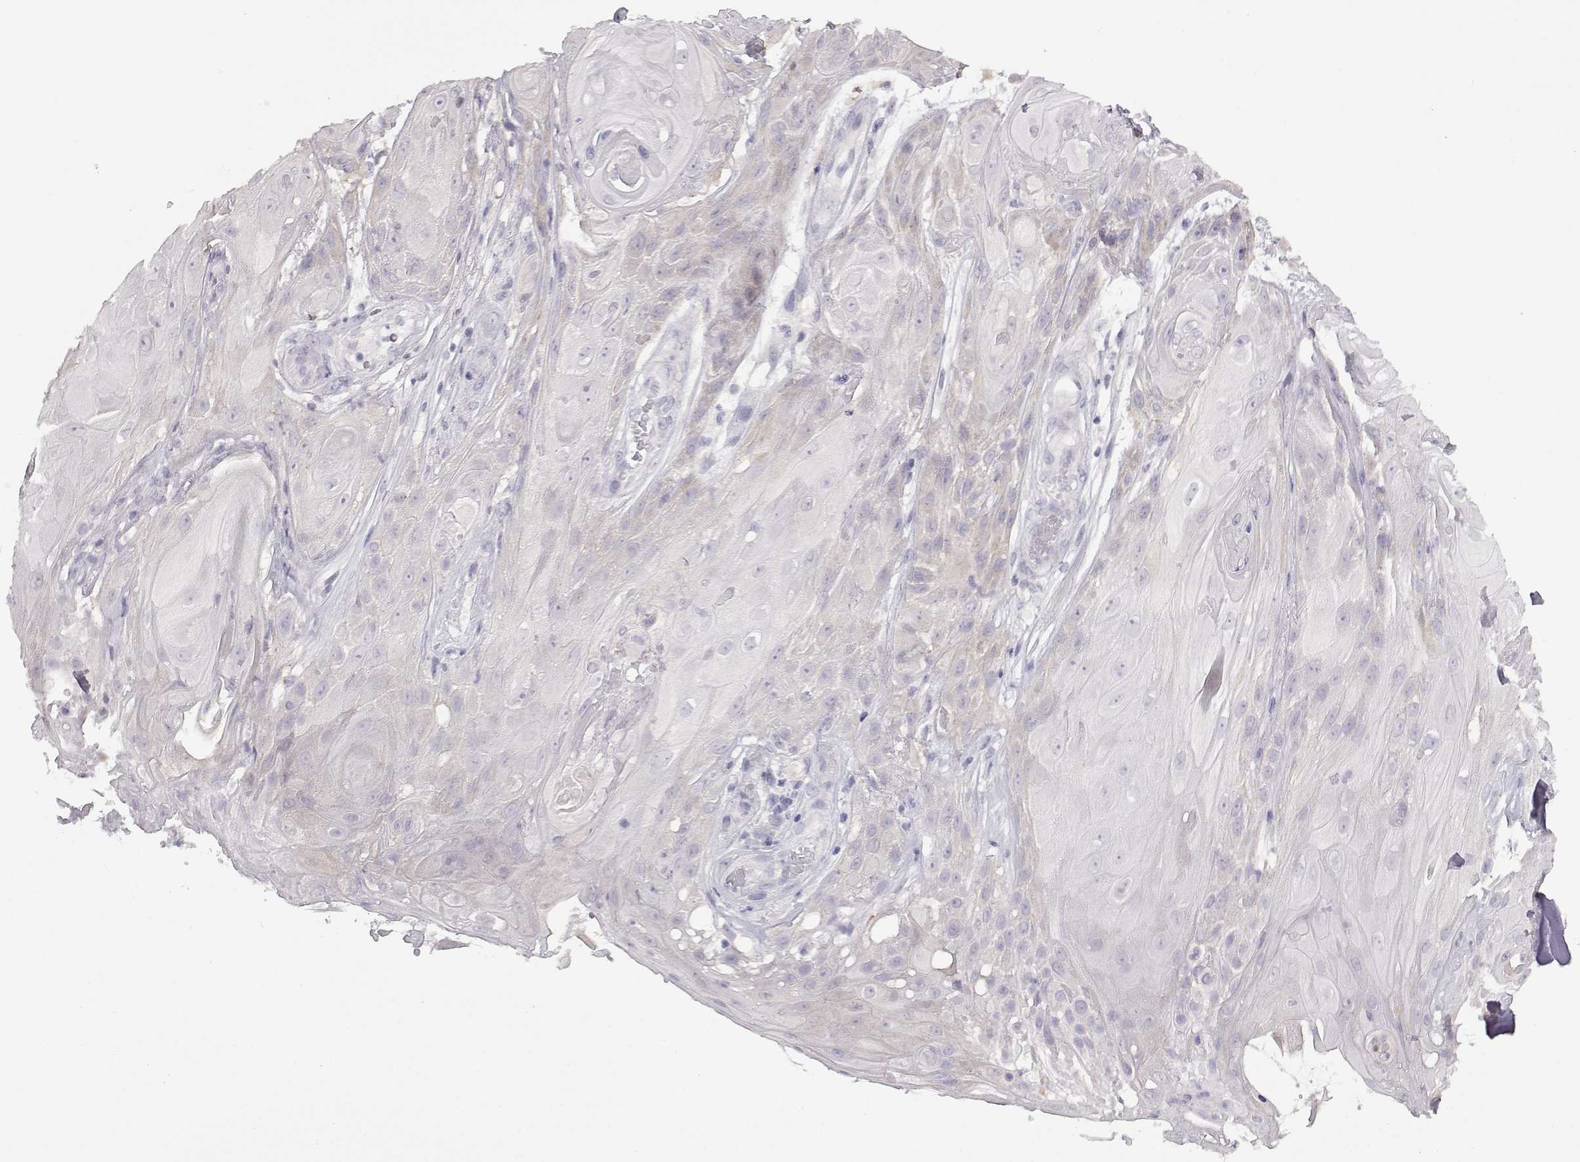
{"staining": {"intensity": "negative", "quantity": "none", "location": "none"}, "tissue": "skin cancer", "cell_type": "Tumor cells", "image_type": "cancer", "snomed": [{"axis": "morphology", "description": "Squamous cell carcinoma, NOS"}, {"axis": "topography", "description": "Skin"}], "caption": "Photomicrograph shows no protein positivity in tumor cells of skin squamous cell carcinoma tissue.", "gene": "VGF", "patient": {"sex": "male", "age": 62}}